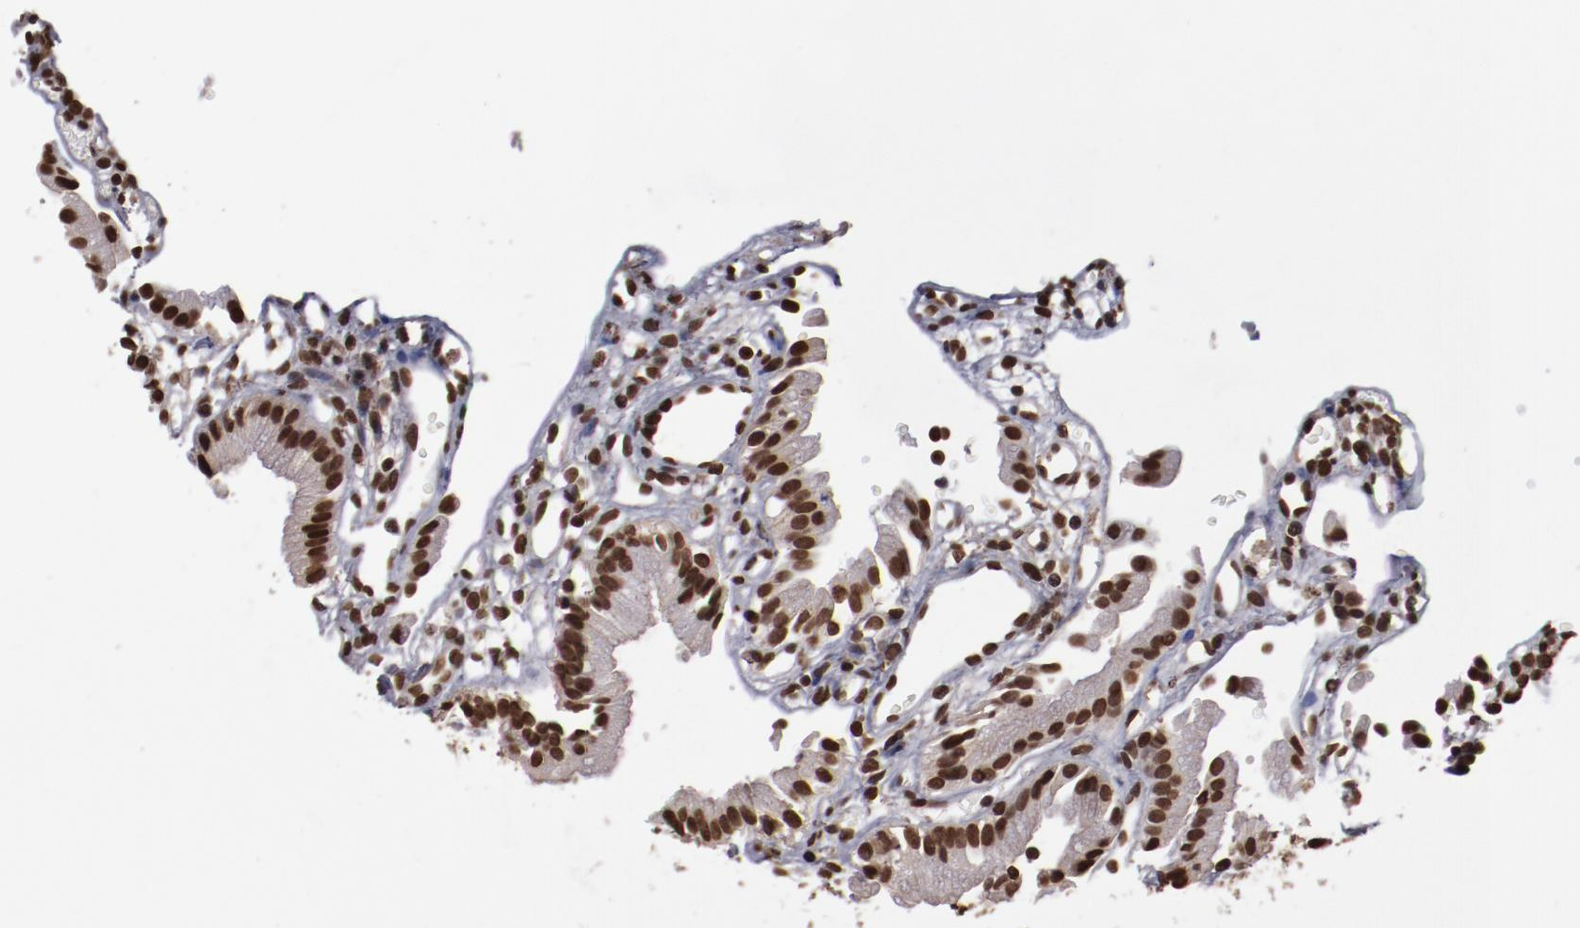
{"staining": {"intensity": "strong", "quantity": ">75%", "location": "nuclear"}, "tissue": "gallbladder", "cell_type": "Glandular cells", "image_type": "normal", "snomed": [{"axis": "morphology", "description": "Normal tissue, NOS"}, {"axis": "topography", "description": "Gallbladder"}], "caption": "Gallbladder stained with immunohistochemistry (IHC) shows strong nuclear positivity in approximately >75% of glandular cells. (Brightfield microscopy of DAB IHC at high magnification).", "gene": "AKT1", "patient": {"sex": "male", "age": 65}}